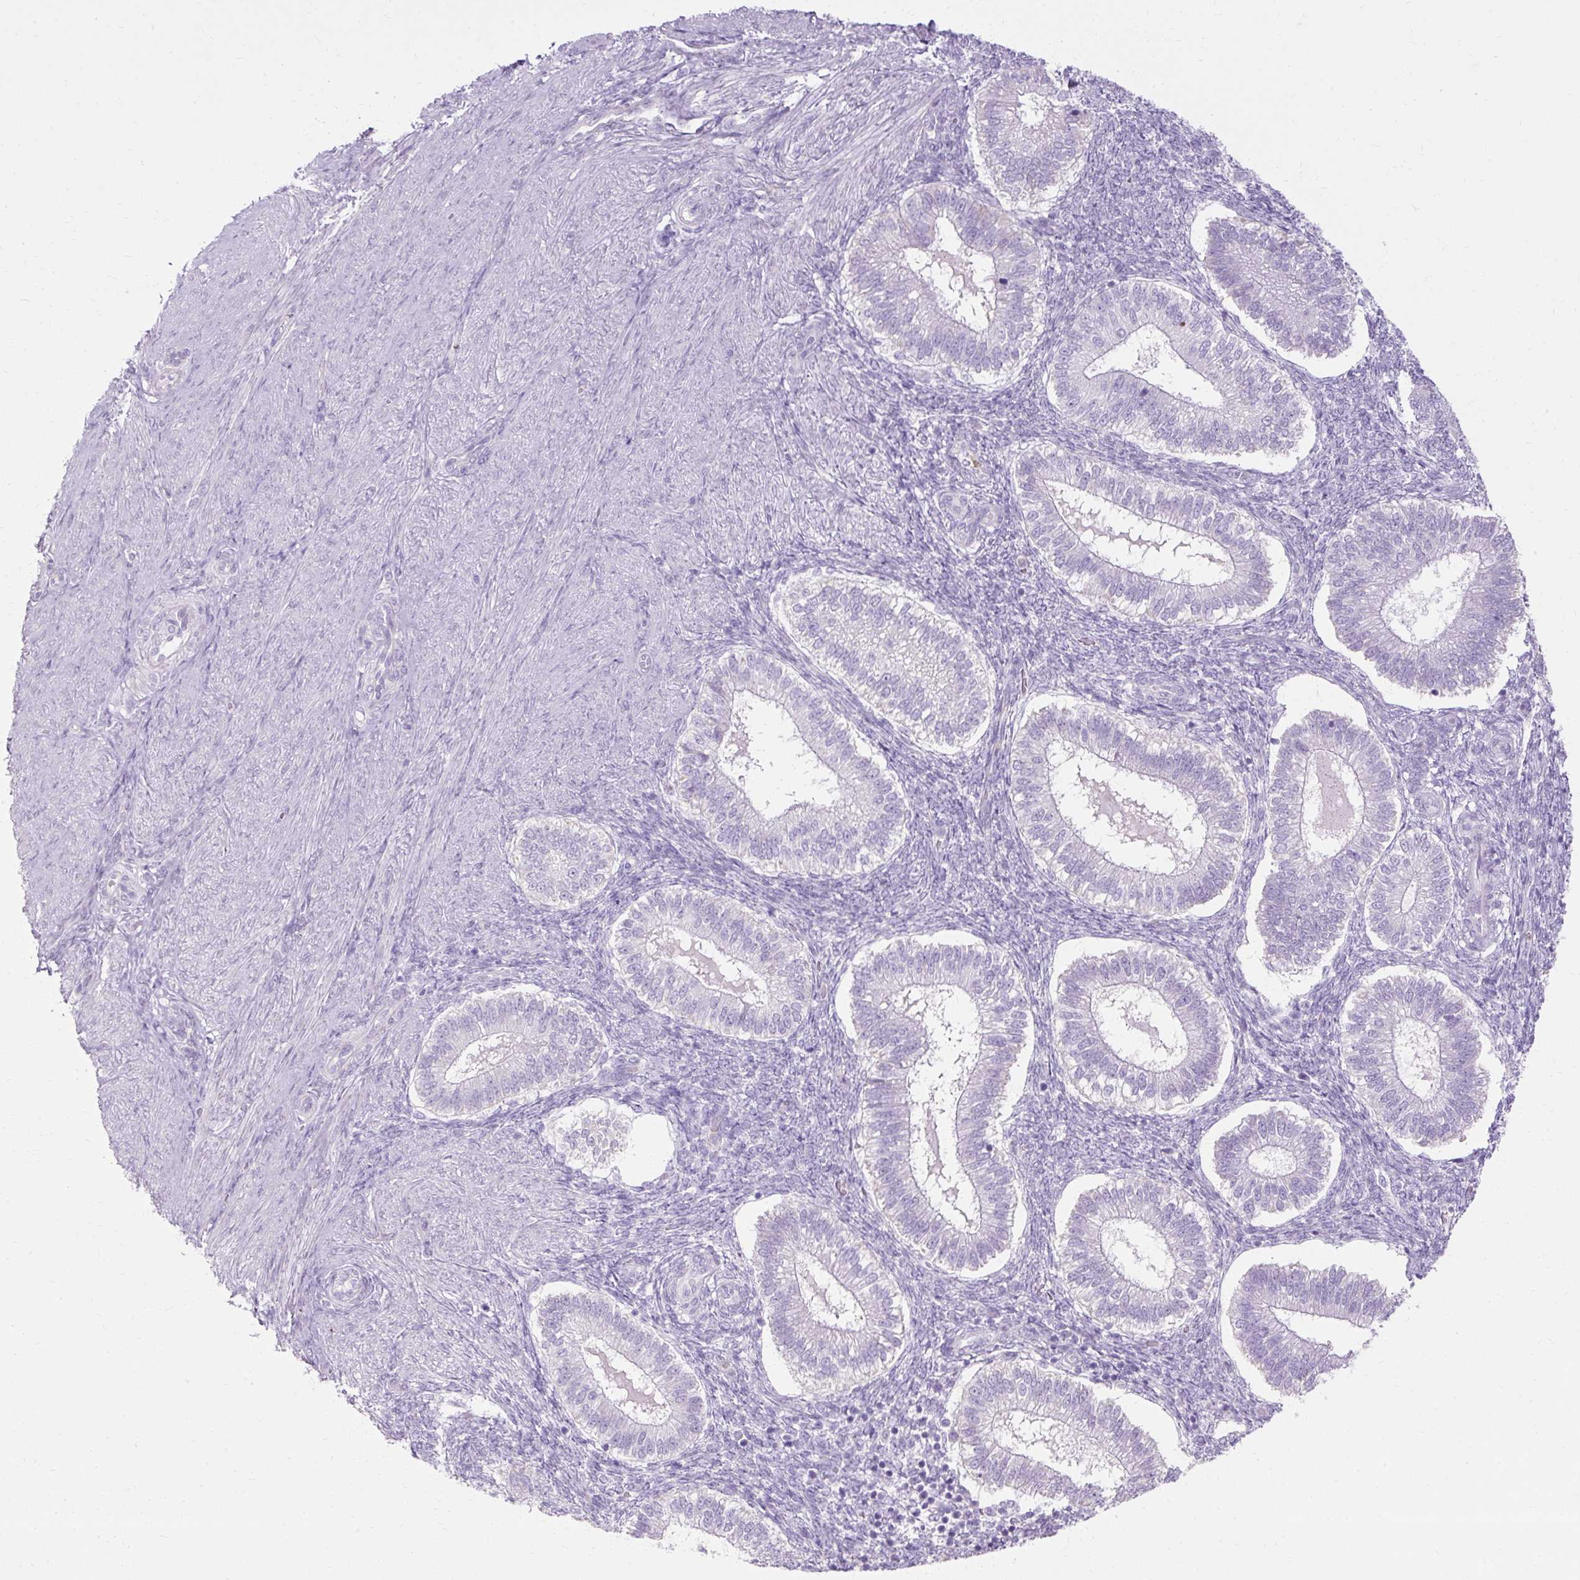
{"staining": {"intensity": "negative", "quantity": "none", "location": "none"}, "tissue": "endometrium", "cell_type": "Cells in endometrial stroma", "image_type": "normal", "snomed": [{"axis": "morphology", "description": "Normal tissue, NOS"}, {"axis": "topography", "description": "Endometrium"}], "caption": "Immunohistochemical staining of benign human endometrium reveals no significant positivity in cells in endometrial stroma. (DAB immunohistochemistry with hematoxylin counter stain).", "gene": "HSD11B1", "patient": {"sex": "female", "age": 25}}